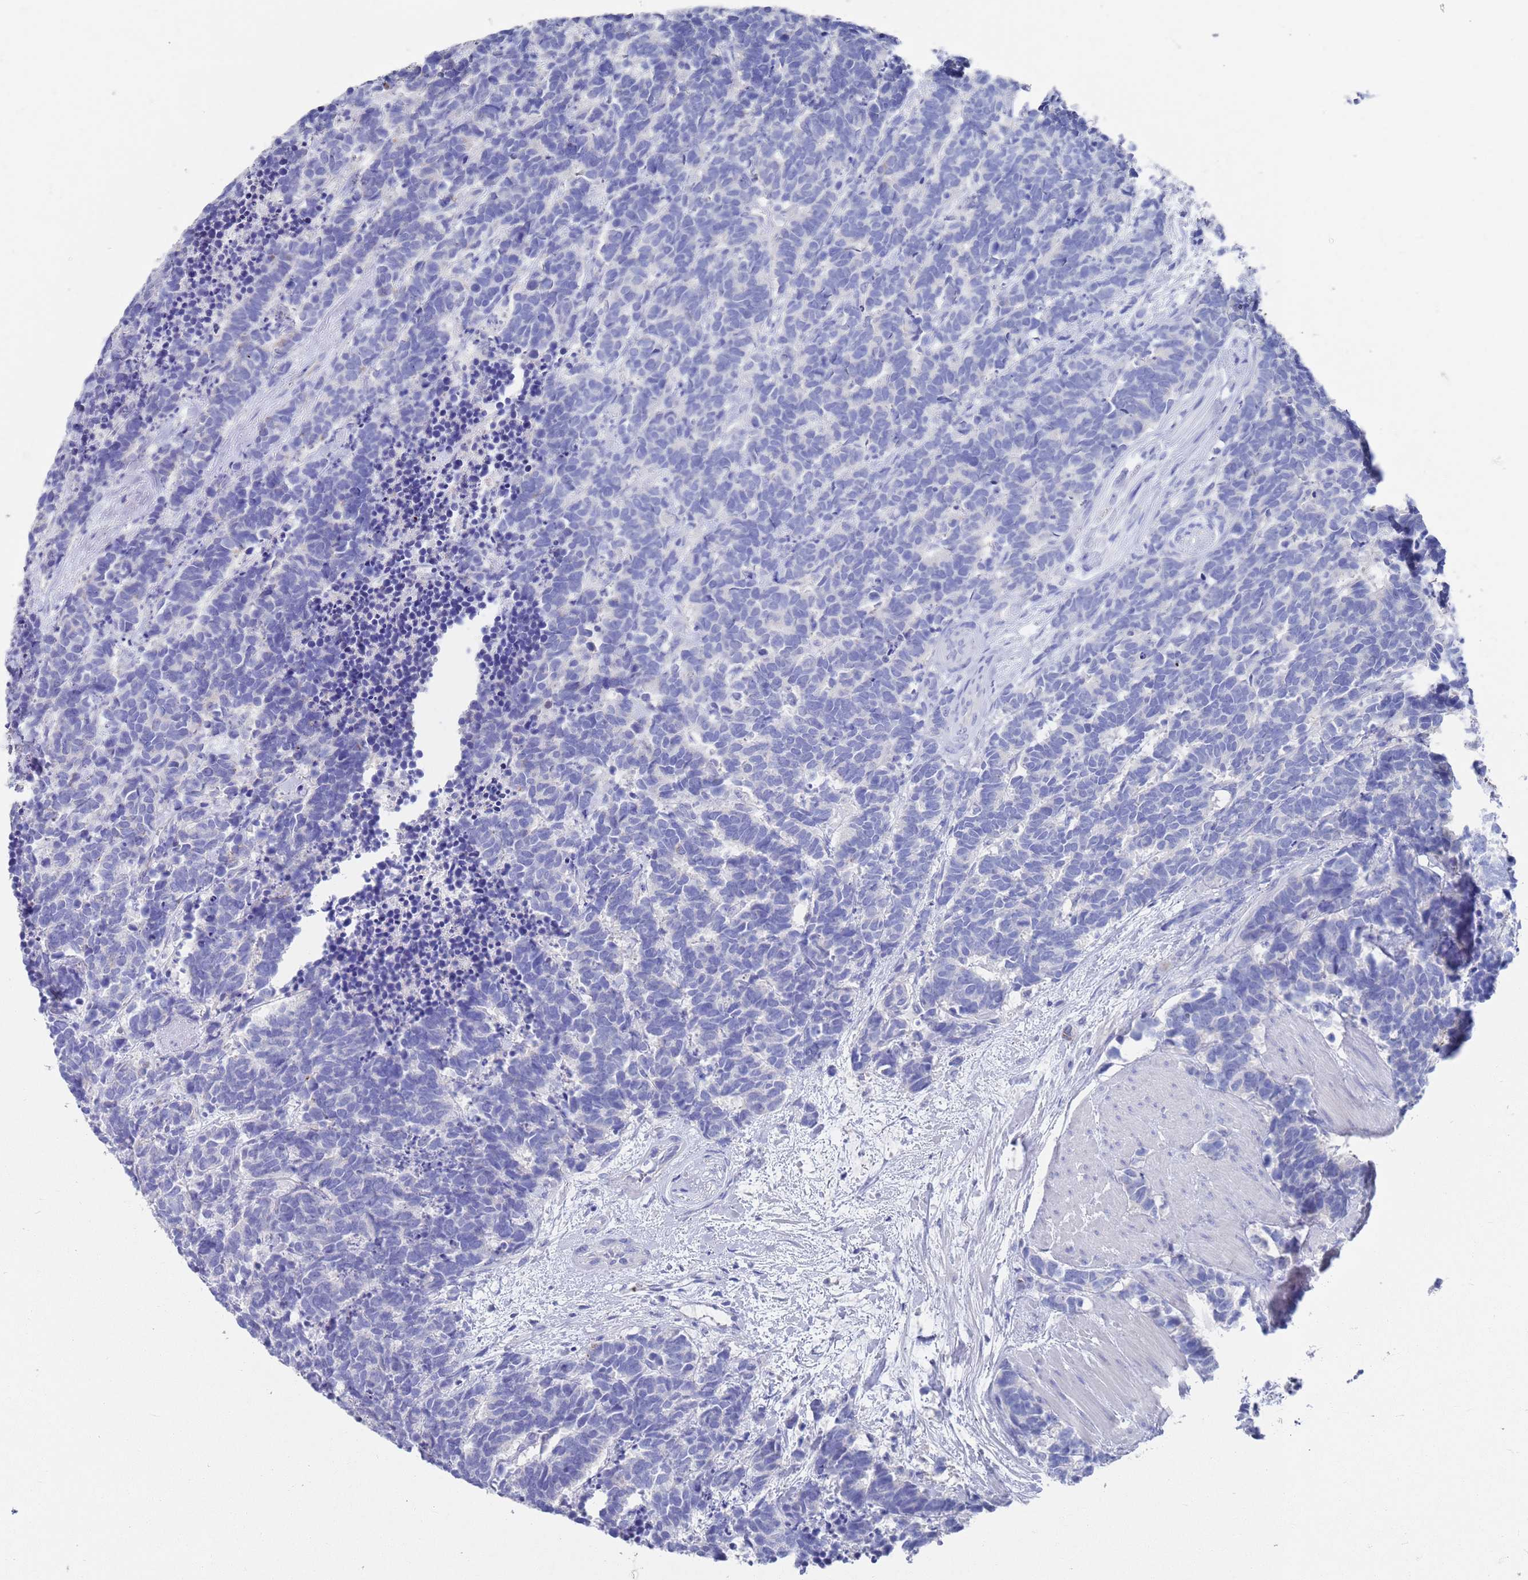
{"staining": {"intensity": "negative", "quantity": "none", "location": "none"}, "tissue": "carcinoid", "cell_type": "Tumor cells", "image_type": "cancer", "snomed": [{"axis": "morphology", "description": "Carcinoma, NOS"}, {"axis": "morphology", "description": "Carcinoid, malignant, NOS"}, {"axis": "topography", "description": "Prostate"}], "caption": "A high-resolution photomicrograph shows IHC staining of carcinoid, which exhibits no significant expression in tumor cells. (DAB immunohistochemistry with hematoxylin counter stain).", "gene": "MTMR2", "patient": {"sex": "male", "age": 57}}